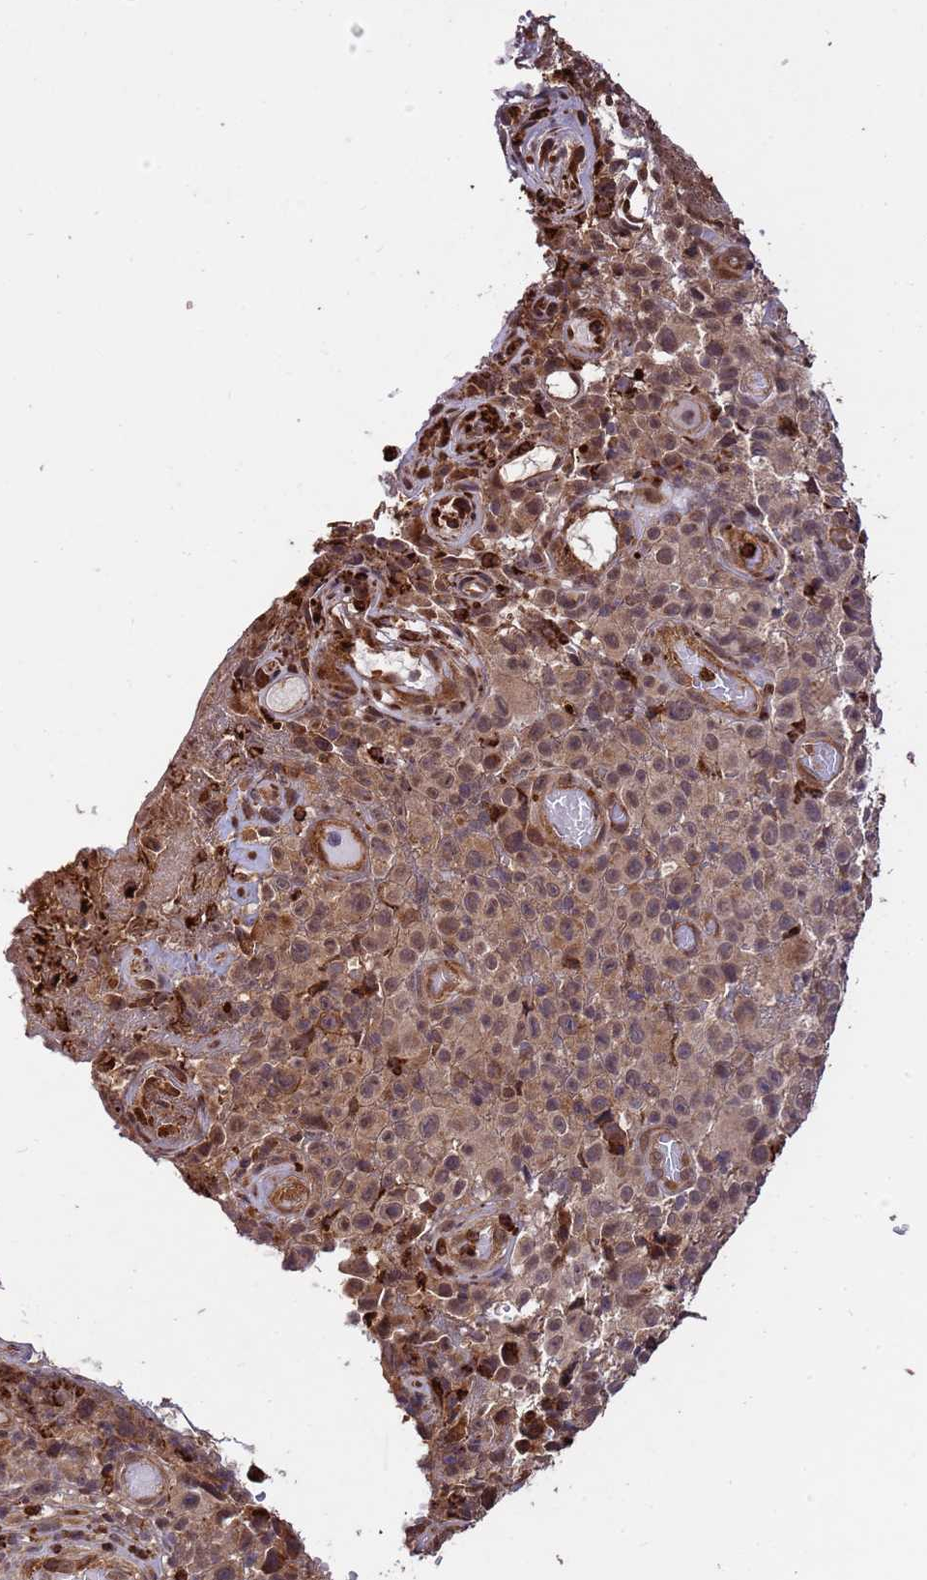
{"staining": {"intensity": "moderate", "quantity": ">75%", "location": "cytoplasmic/membranous,nuclear"}, "tissue": "melanoma", "cell_type": "Tumor cells", "image_type": "cancer", "snomed": [{"axis": "morphology", "description": "Malignant melanoma, NOS"}, {"axis": "topography", "description": "Skin"}], "caption": "Human melanoma stained with a protein marker exhibits moderate staining in tumor cells.", "gene": "ZNF619", "patient": {"sex": "female", "age": 82}}